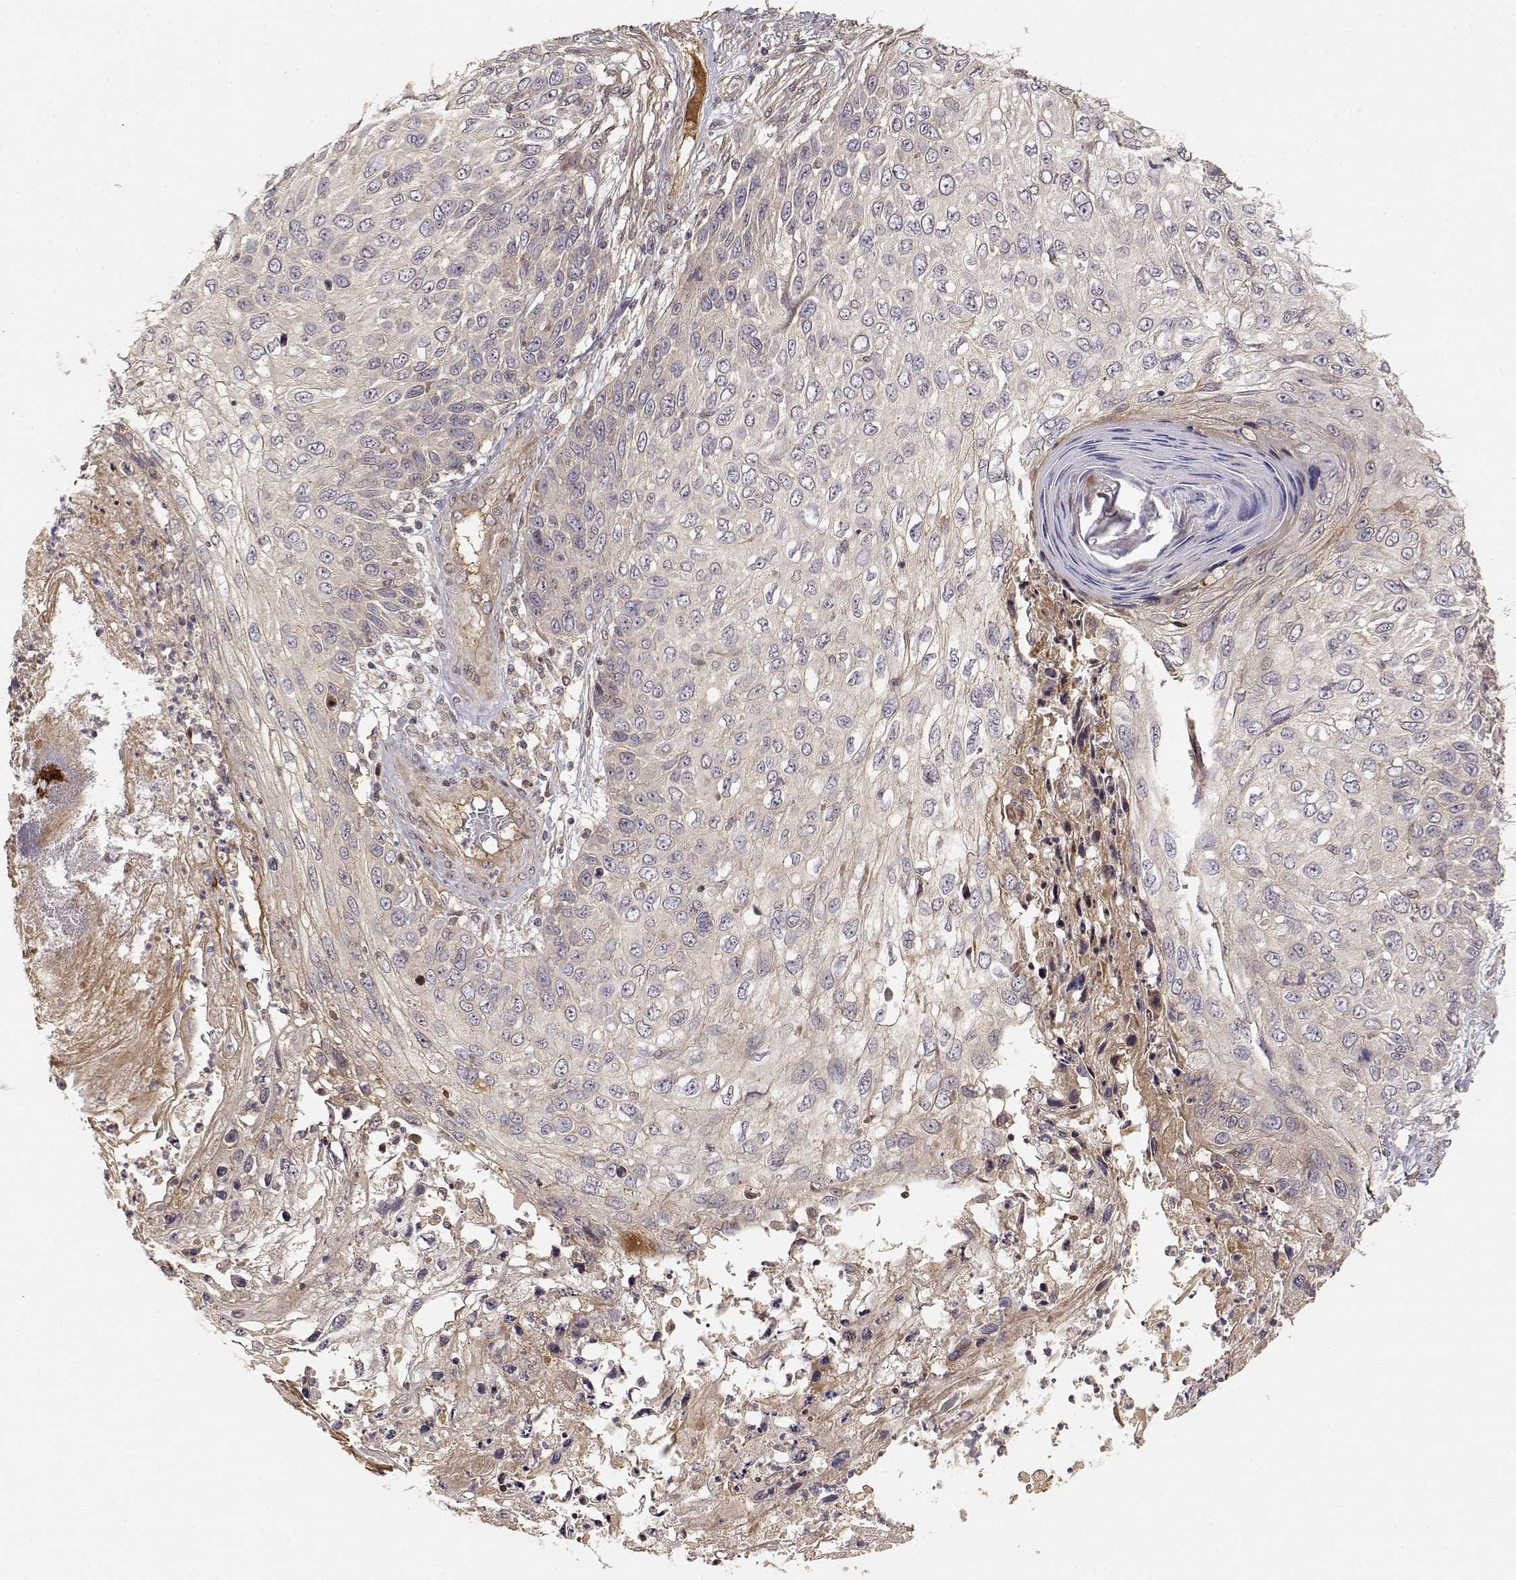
{"staining": {"intensity": "weak", "quantity": "<25%", "location": "cytoplasmic/membranous"}, "tissue": "skin cancer", "cell_type": "Tumor cells", "image_type": "cancer", "snomed": [{"axis": "morphology", "description": "Squamous cell carcinoma, NOS"}, {"axis": "topography", "description": "Skin"}], "caption": "Tumor cells show no significant protein expression in skin squamous cell carcinoma.", "gene": "PICK1", "patient": {"sex": "male", "age": 92}}